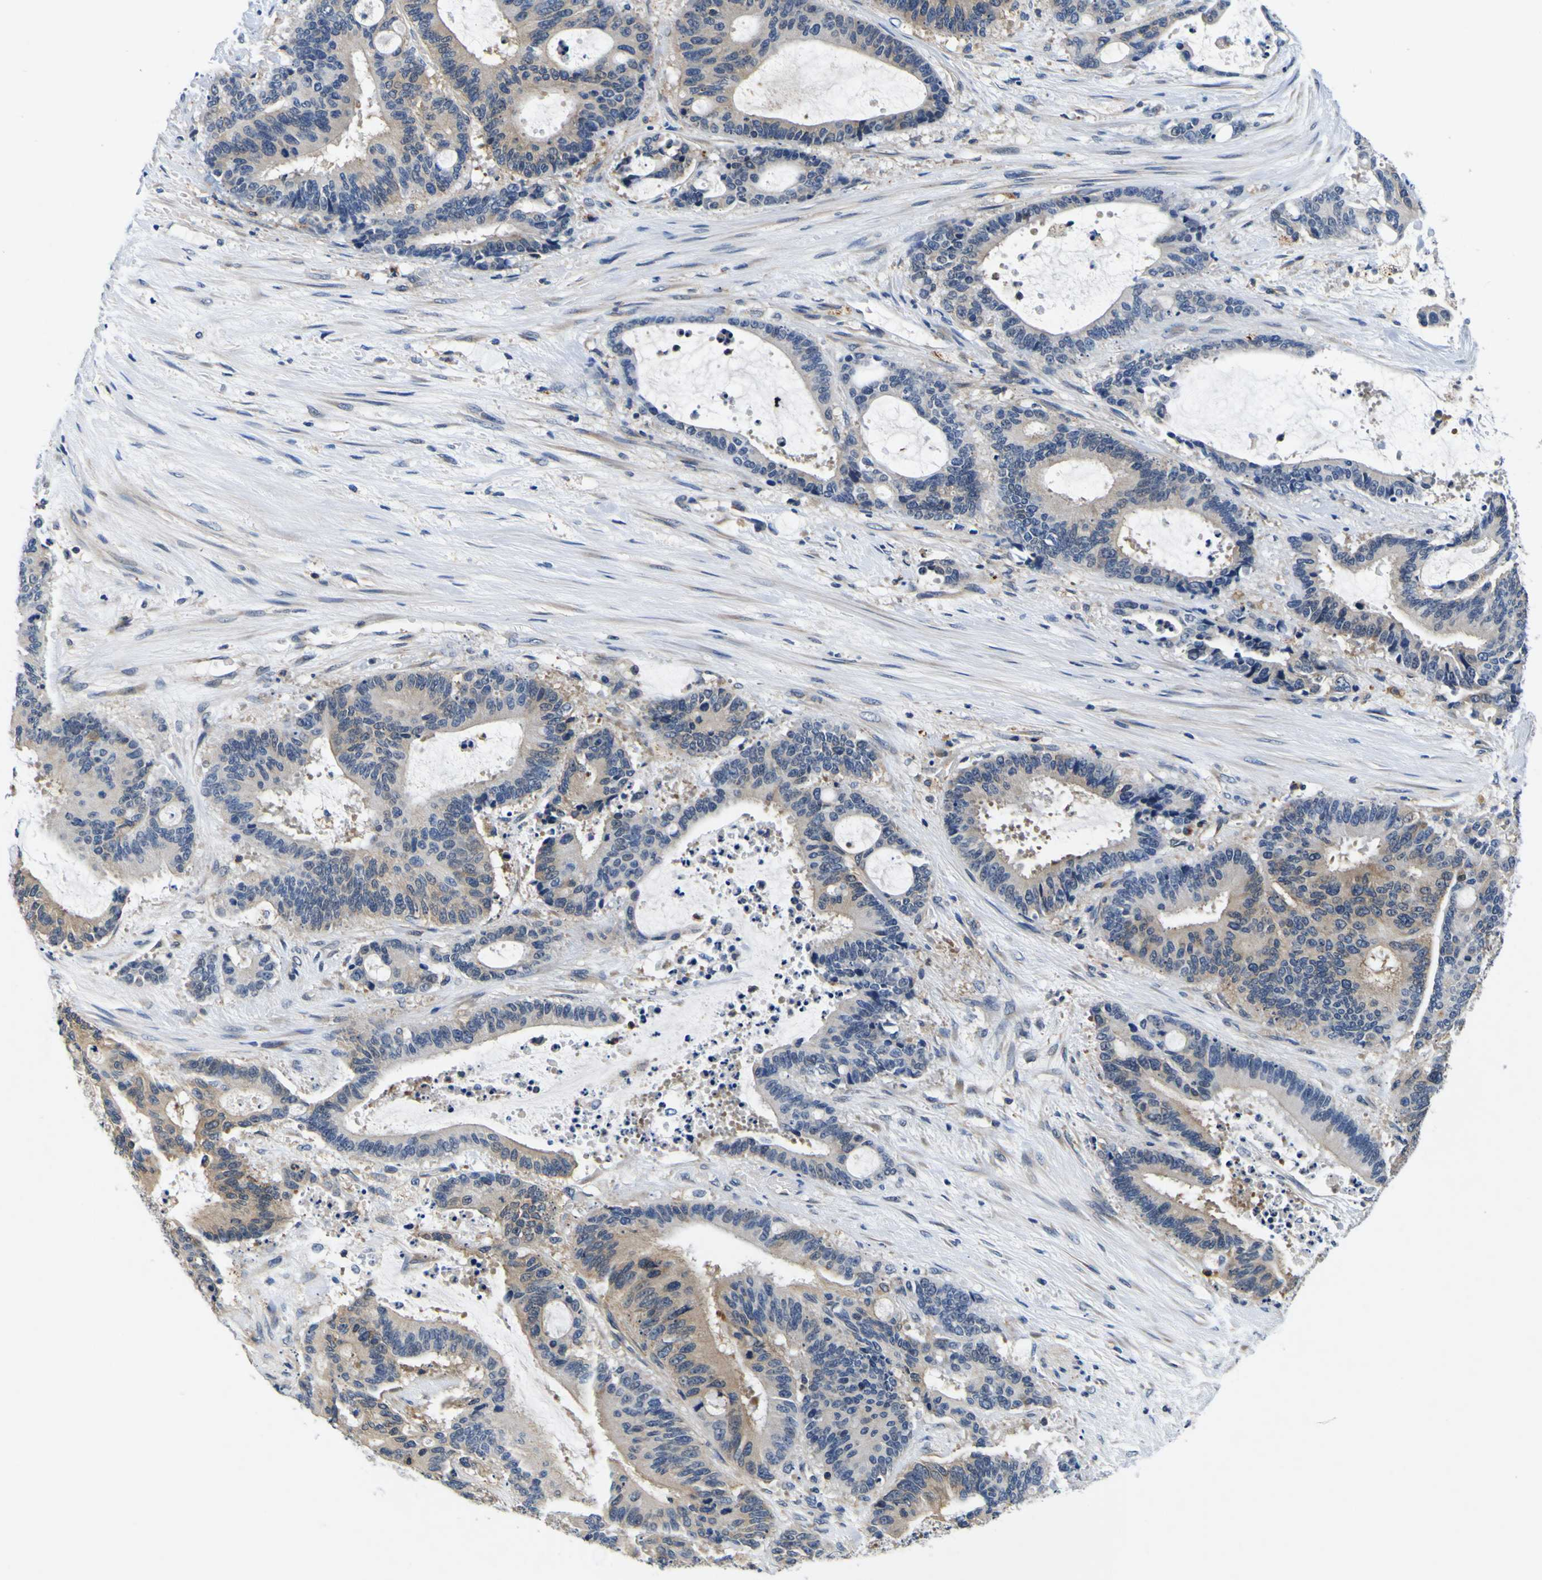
{"staining": {"intensity": "weak", "quantity": ">75%", "location": "cytoplasmic/membranous"}, "tissue": "liver cancer", "cell_type": "Tumor cells", "image_type": "cancer", "snomed": [{"axis": "morphology", "description": "Normal tissue, NOS"}, {"axis": "morphology", "description": "Cholangiocarcinoma"}, {"axis": "topography", "description": "Liver"}, {"axis": "topography", "description": "Peripheral nerve tissue"}], "caption": "A histopathology image of human liver cancer (cholangiocarcinoma) stained for a protein shows weak cytoplasmic/membranous brown staining in tumor cells.", "gene": "TNIK", "patient": {"sex": "female", "age": 73}}